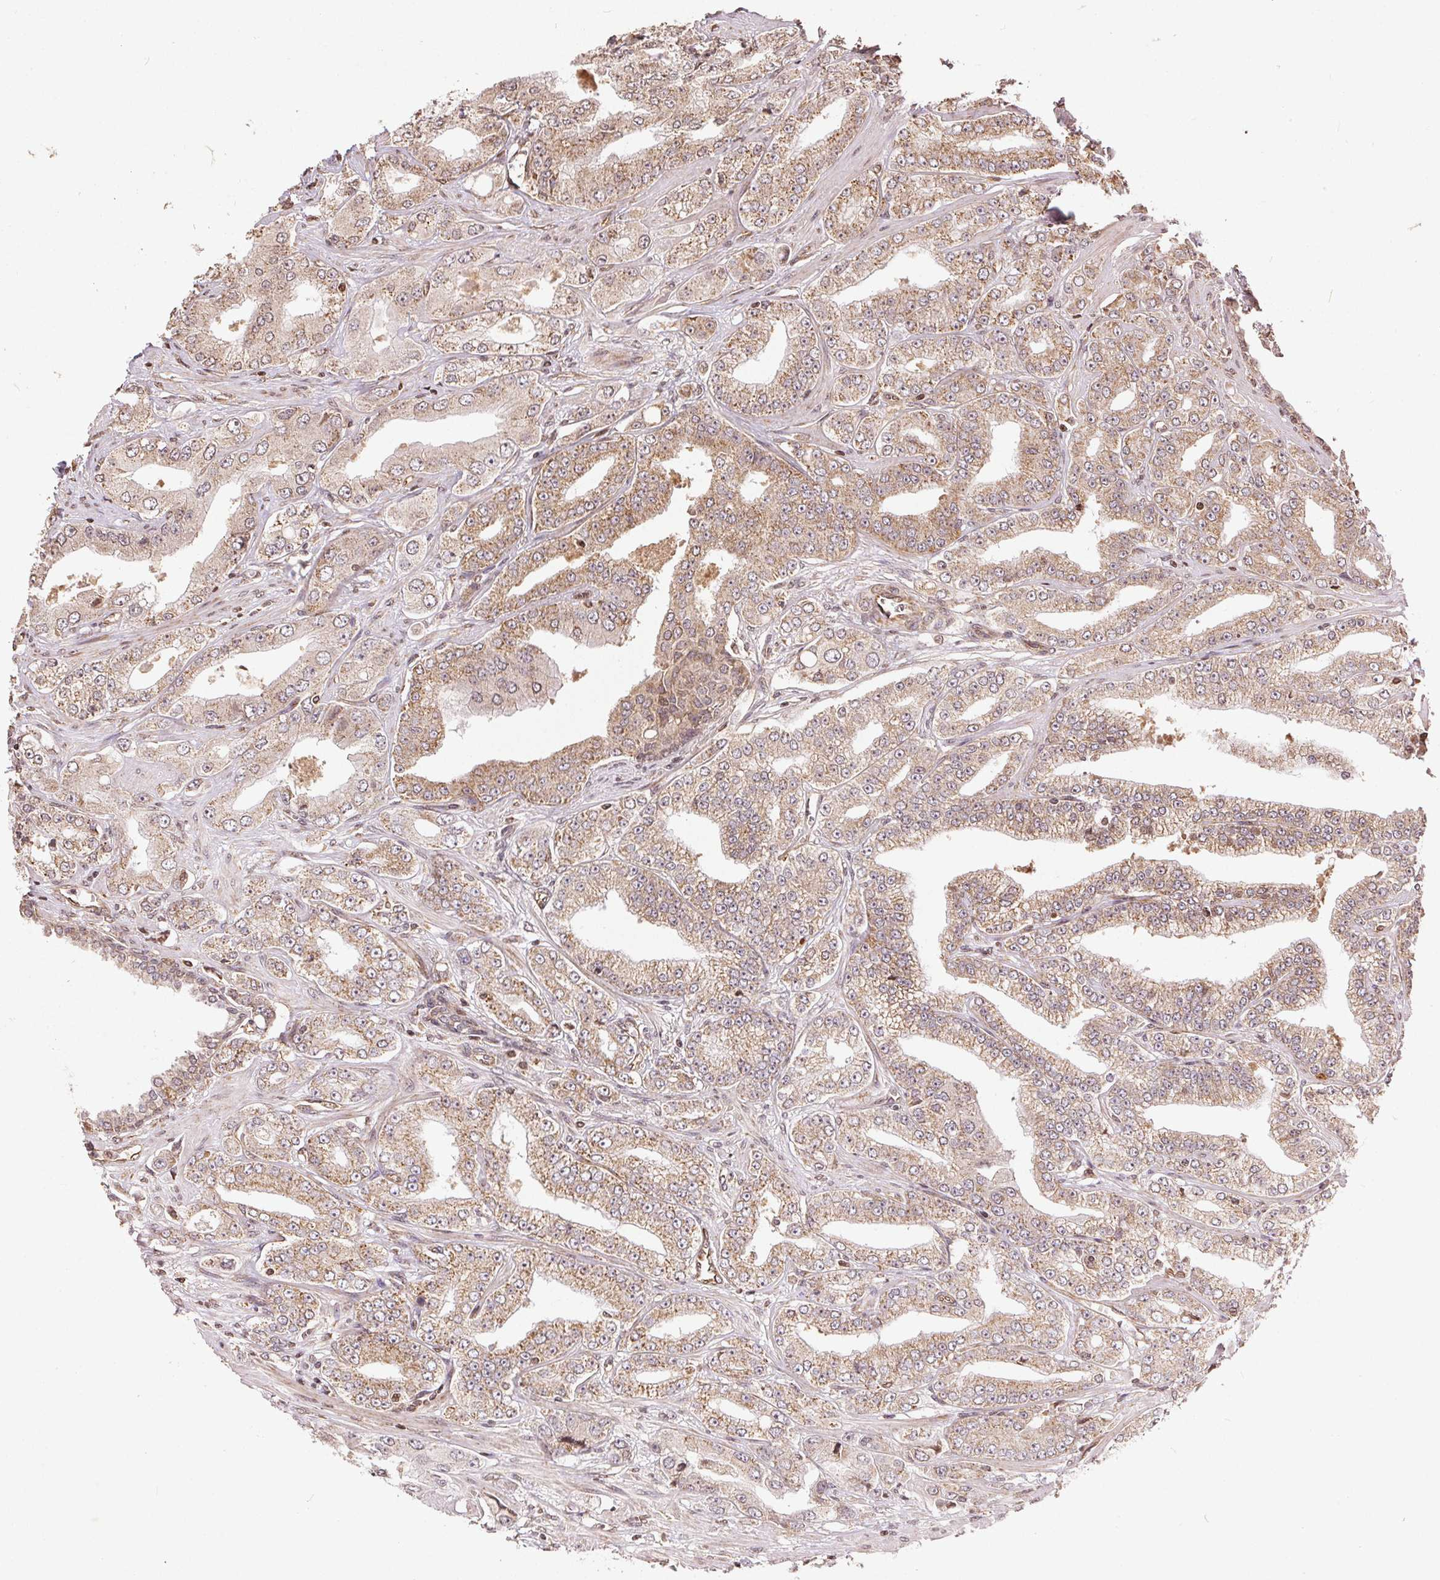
{"staining": {"intensity": "weak", "quantity": ">75%", "location": "cytoplasmic/membranous"}, "tissue": "prostate cancer", "cell_type": "Tumor cells", "image_type": "cancer", "snomed": [{"axis": "morphology", "description": "Adenocarcinoma, Low grade"}, {"axis": "topography", "description": "Prostate"}], "caption": "Human low-grade adenocarcinoma (prostate) stained with a brown dye demonstrates weak cytoplasmic/membranous positive expression in approximately >75% of tumor cells.", "gene": "SPRED2", "patient": {"sex": "male", "age": 60}}